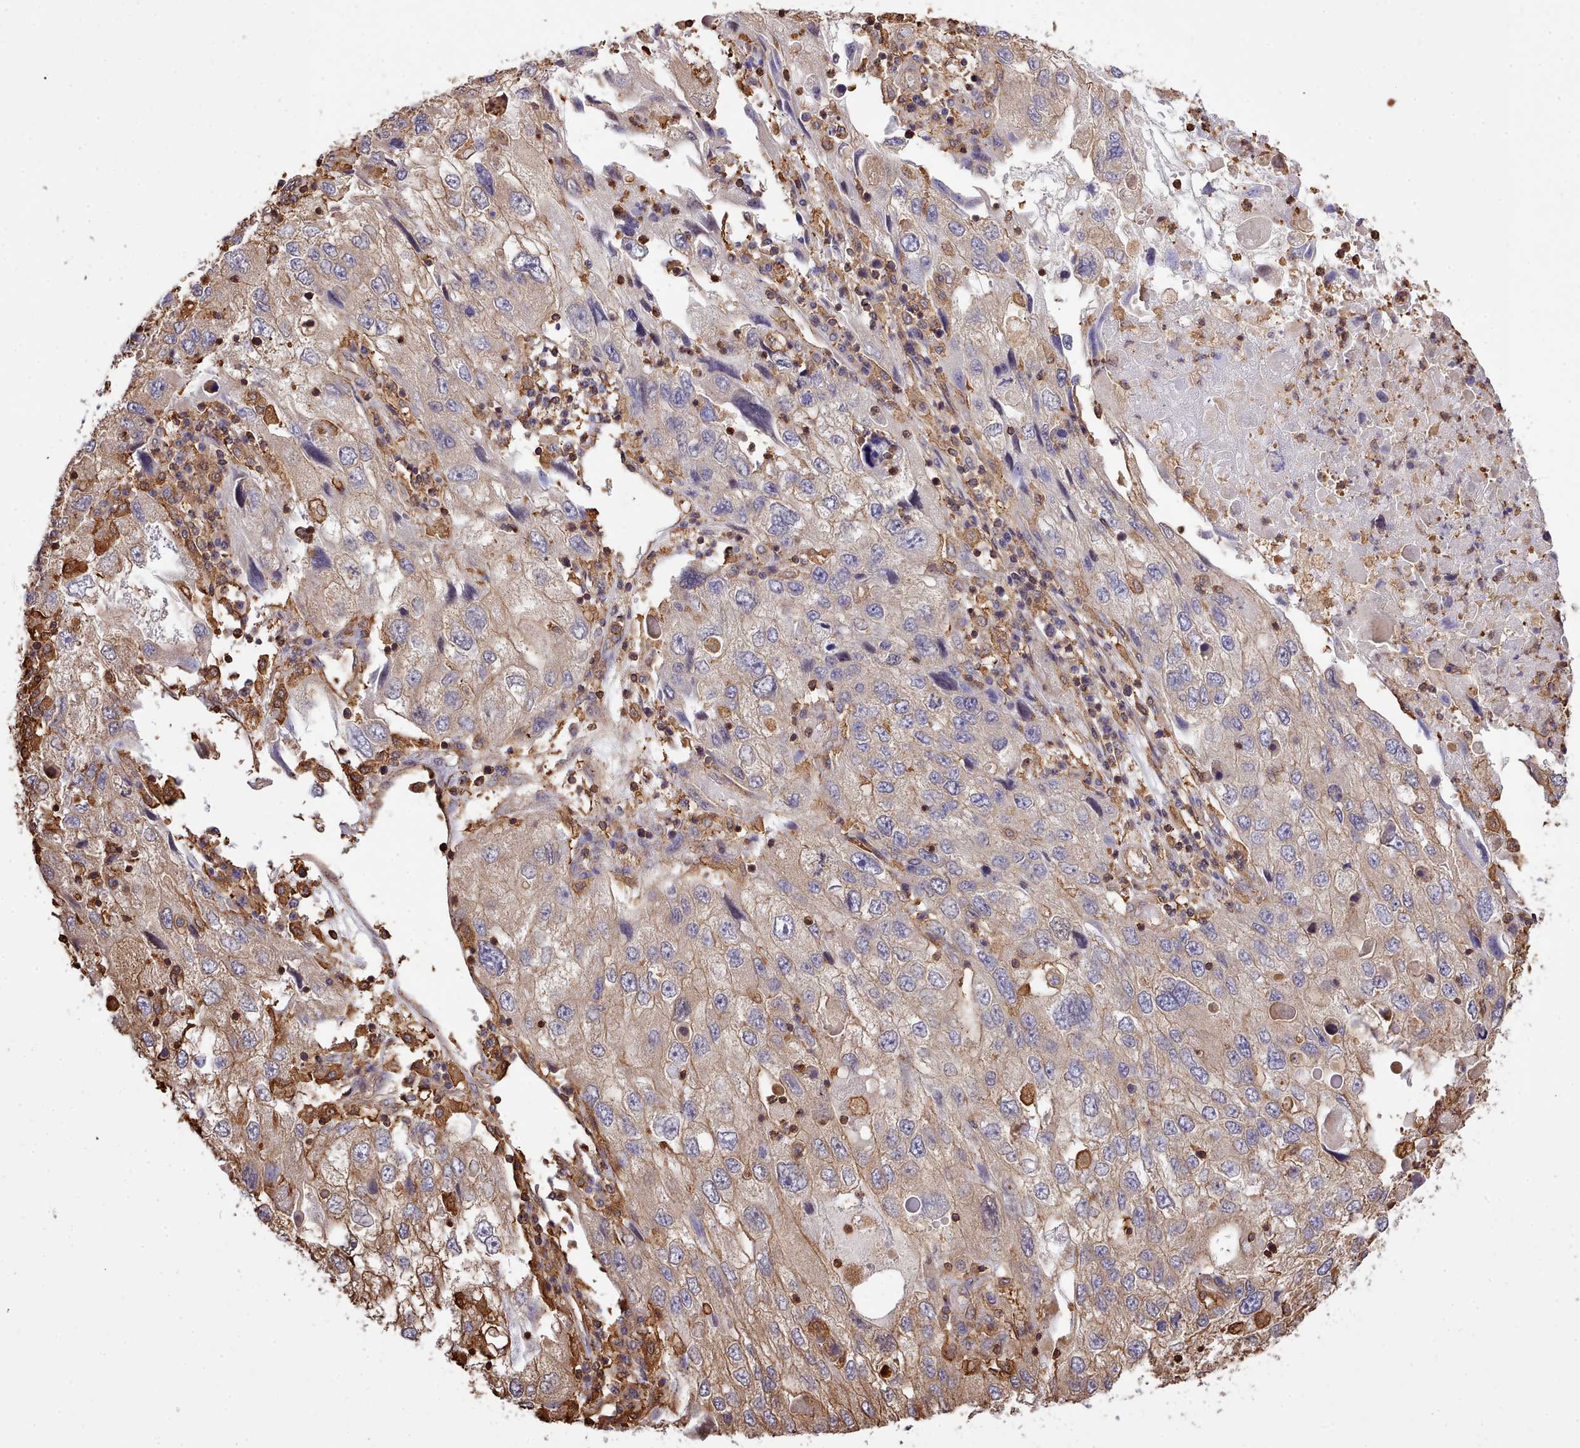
{"staining": {"intensity": "moderate", "quantity": "<25%", "location": "cytoplasmic/membranous"}, "tissue": "endometrial cancer", "cell_type": "Tumor cells", "image_type": "cancer", "snomed": [{"axis": "morphology", "description": "Adenocarcinoma, NOS"}, {"axis": "topography", "description": "Endometrium"}], "caption": "About <25% of tumor cells in endometrial cancer display moderate cytoplasmic/membranous protein positivity as visualized by brown immunohistochemical staining.", "gene": "CAPZA1", "patient": {"sex": "female", "age": 49}}